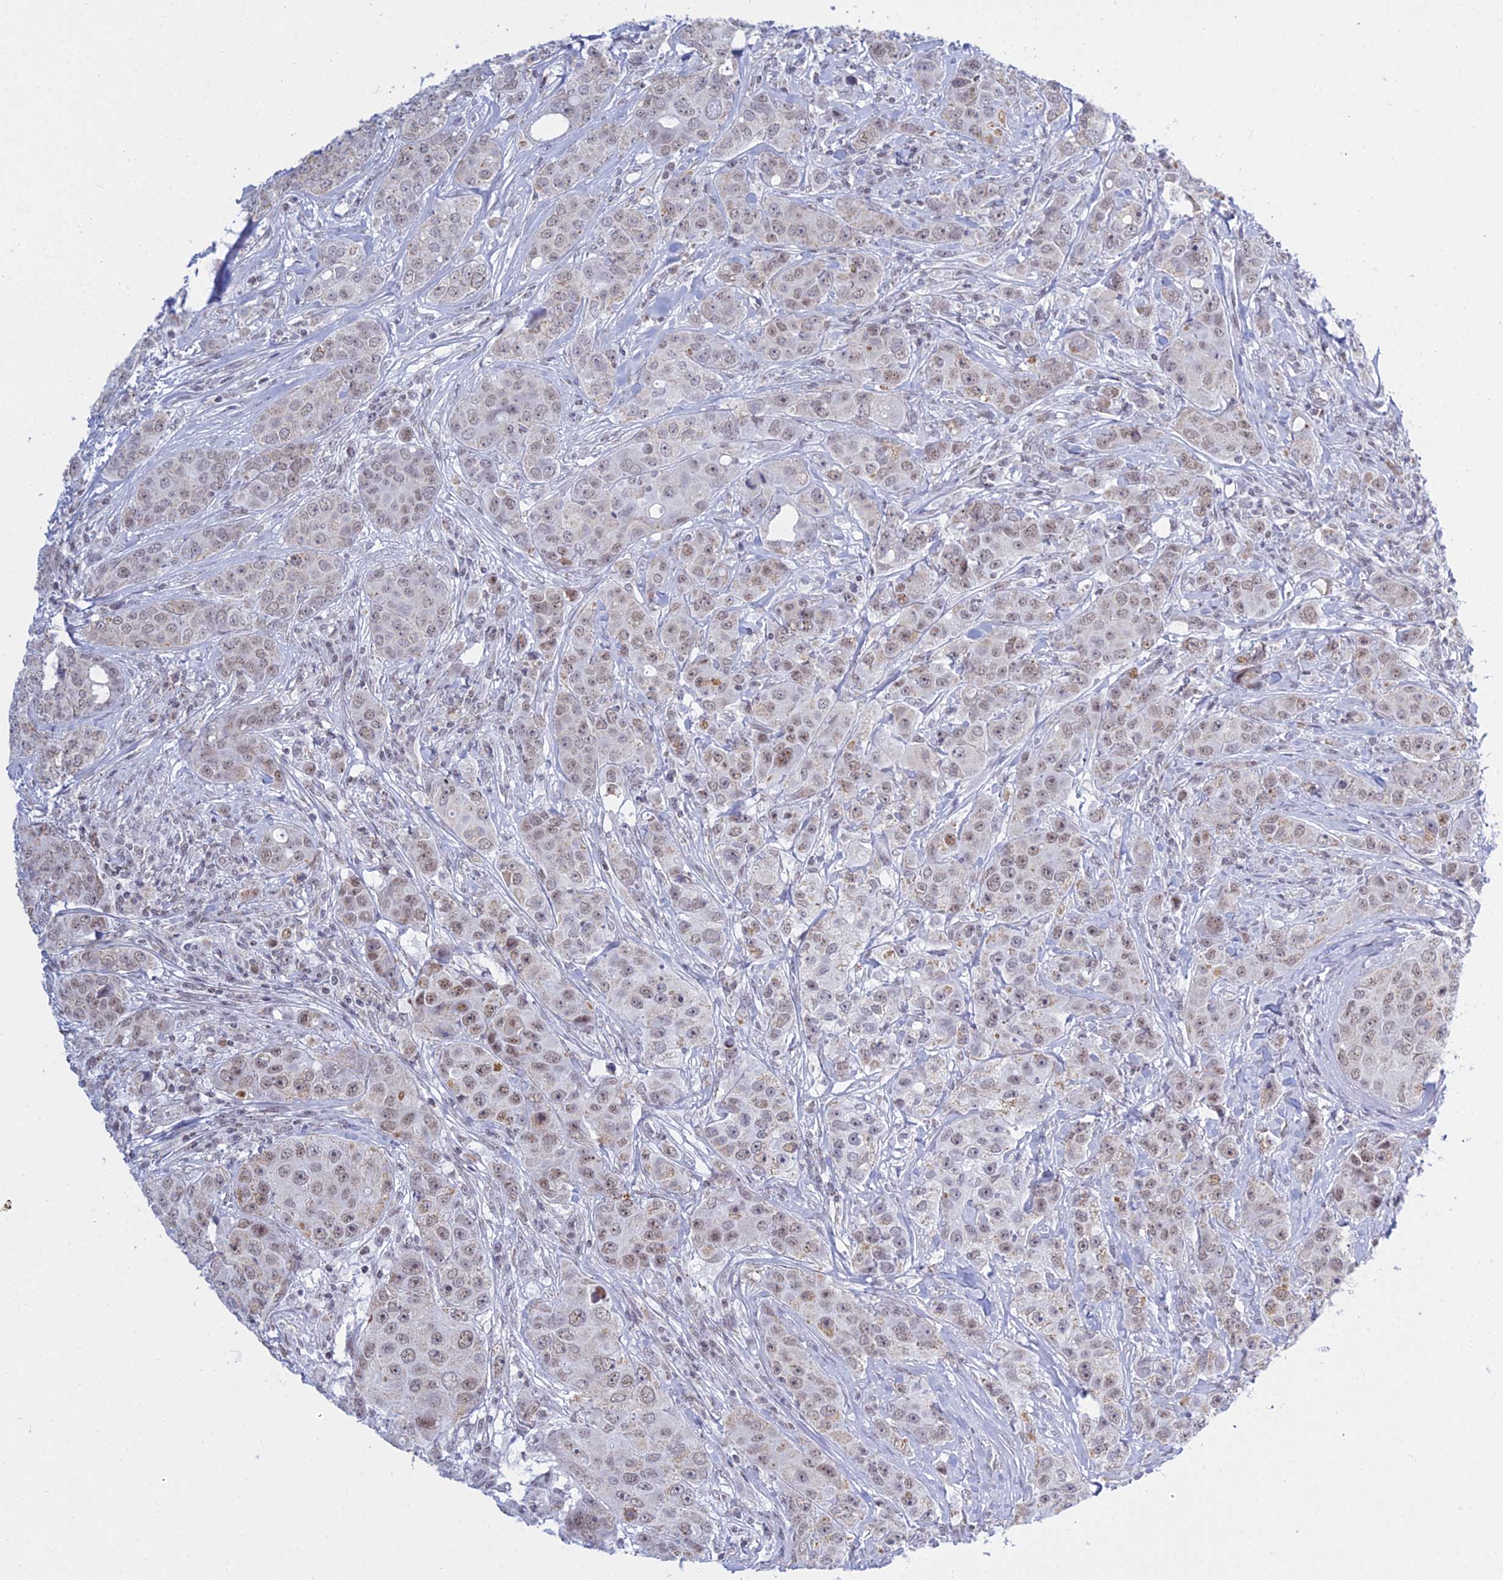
{"staining": {"intensity": "weak", "quantity": ">75%", "location": "nuclear"}, "tissue": "breast cancer", "cell_type": "Tumor cells", "image_type": "cancer", "snomed": [{"axis": "morphology", "description": "Duct carcinoma"}, {"axis": "topography", "description": "Breast"}], "caption": "A high-resolution micrograph shows immunohistochemistry staining of breast invasive ductal carcinoma, which shows weak nuclear positivity in approximately >75% of tumor cells.", "gene": "KLF14", "patient": {"sex": "female", "age": 43}}